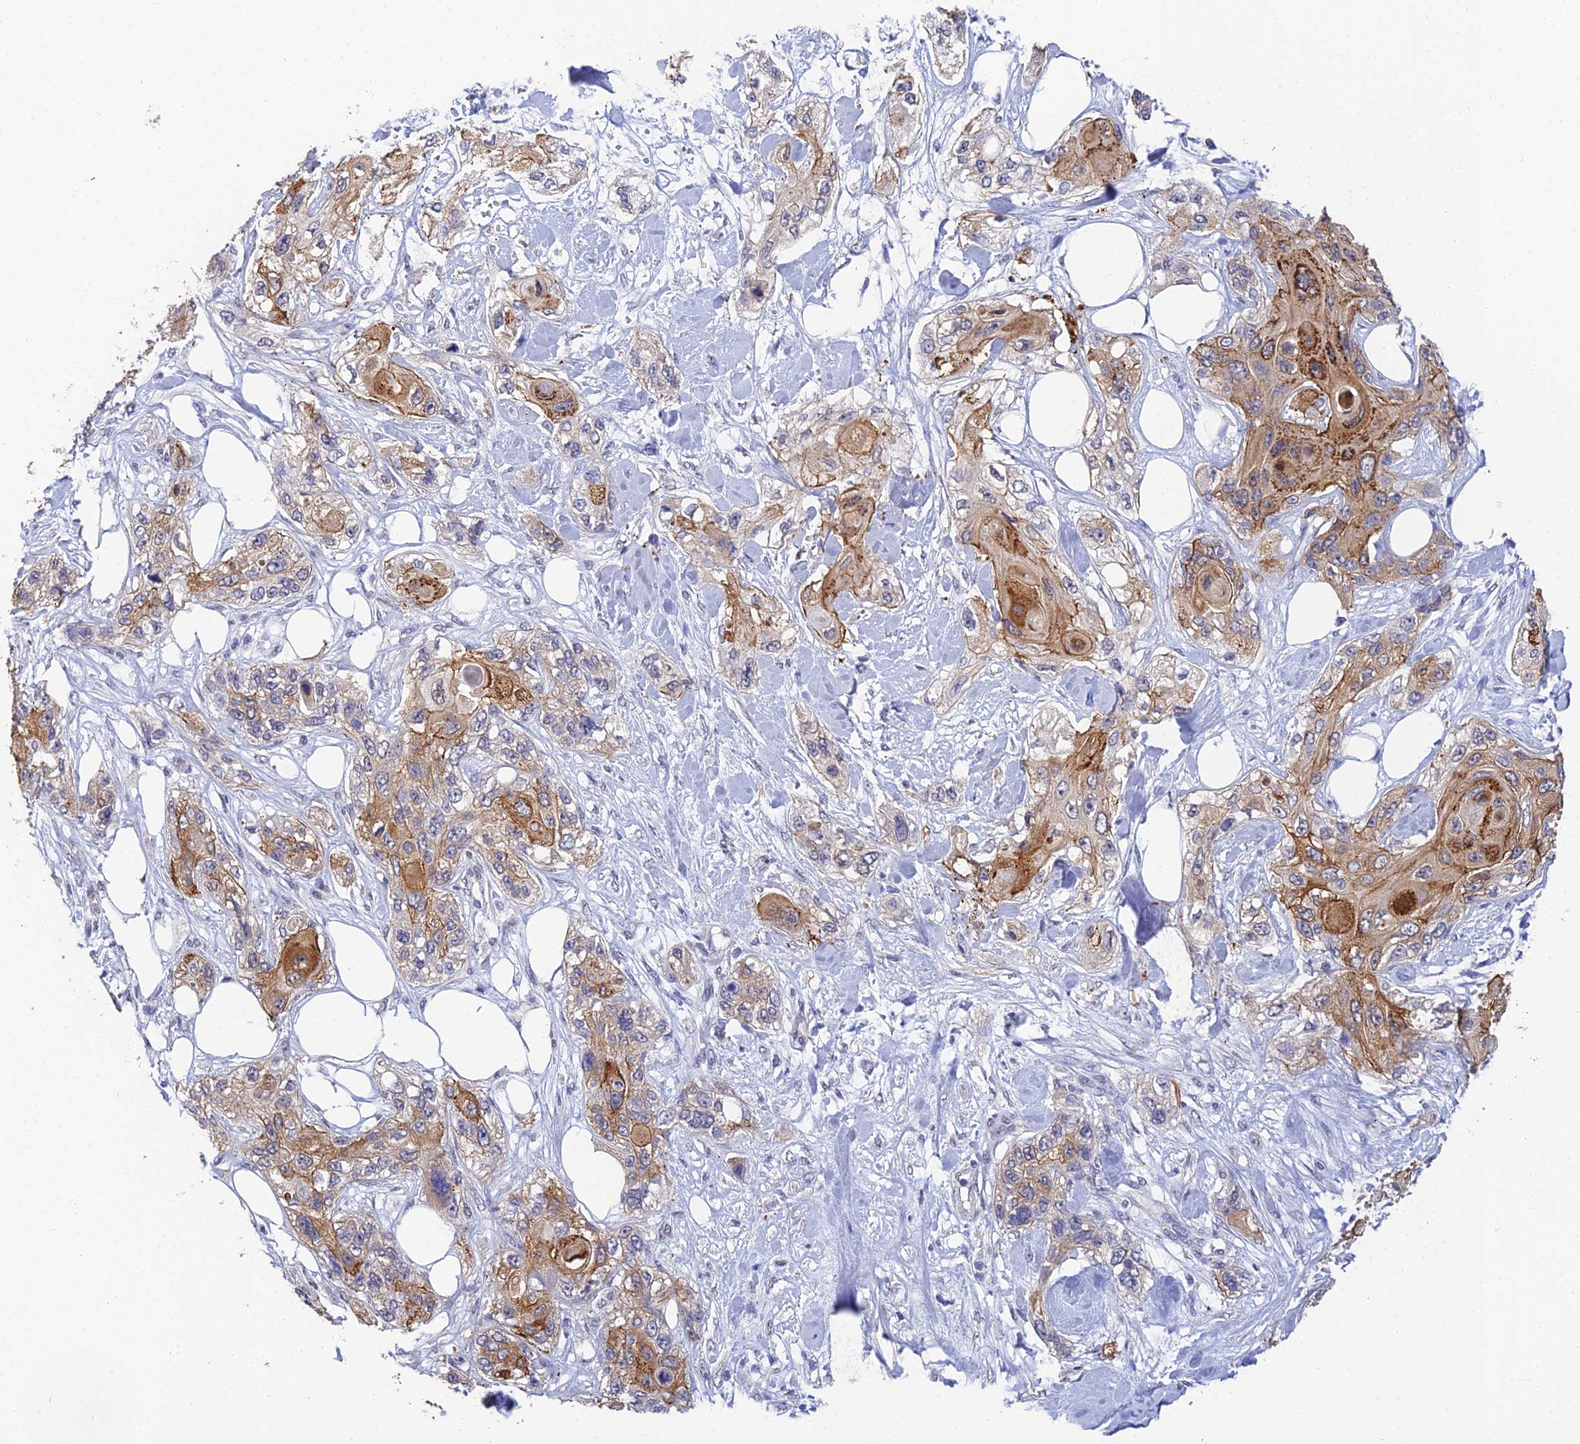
{"staining": {"intensity": "moderate", "quantity": ">75%", "location": "cytoplasmic/membranous"}, "tissue": "skin cancer", "cell_type": "Tumor cells", "image_type": "cancer", "snomed": [{"axis": "morphology", "description": "Normal tissue, NOS"}, {"axis": "morphology", "description": "Squamous cell carcinoma, NOS"}, {"axis": "topography", "description": "Skin"}], "caption": "Protein staining of skin cancer tissue displays moderate cytoplasmic/membranous positivity in approximately >75% of tumor cells. The staining was performed using DAB to visualize the protein expression in brown, while the nuclei were stained in blue with hematoxylin (Magnification: 20x).", "gene": "HOXB1", "patient": {"sex": "male", "age": 72}}